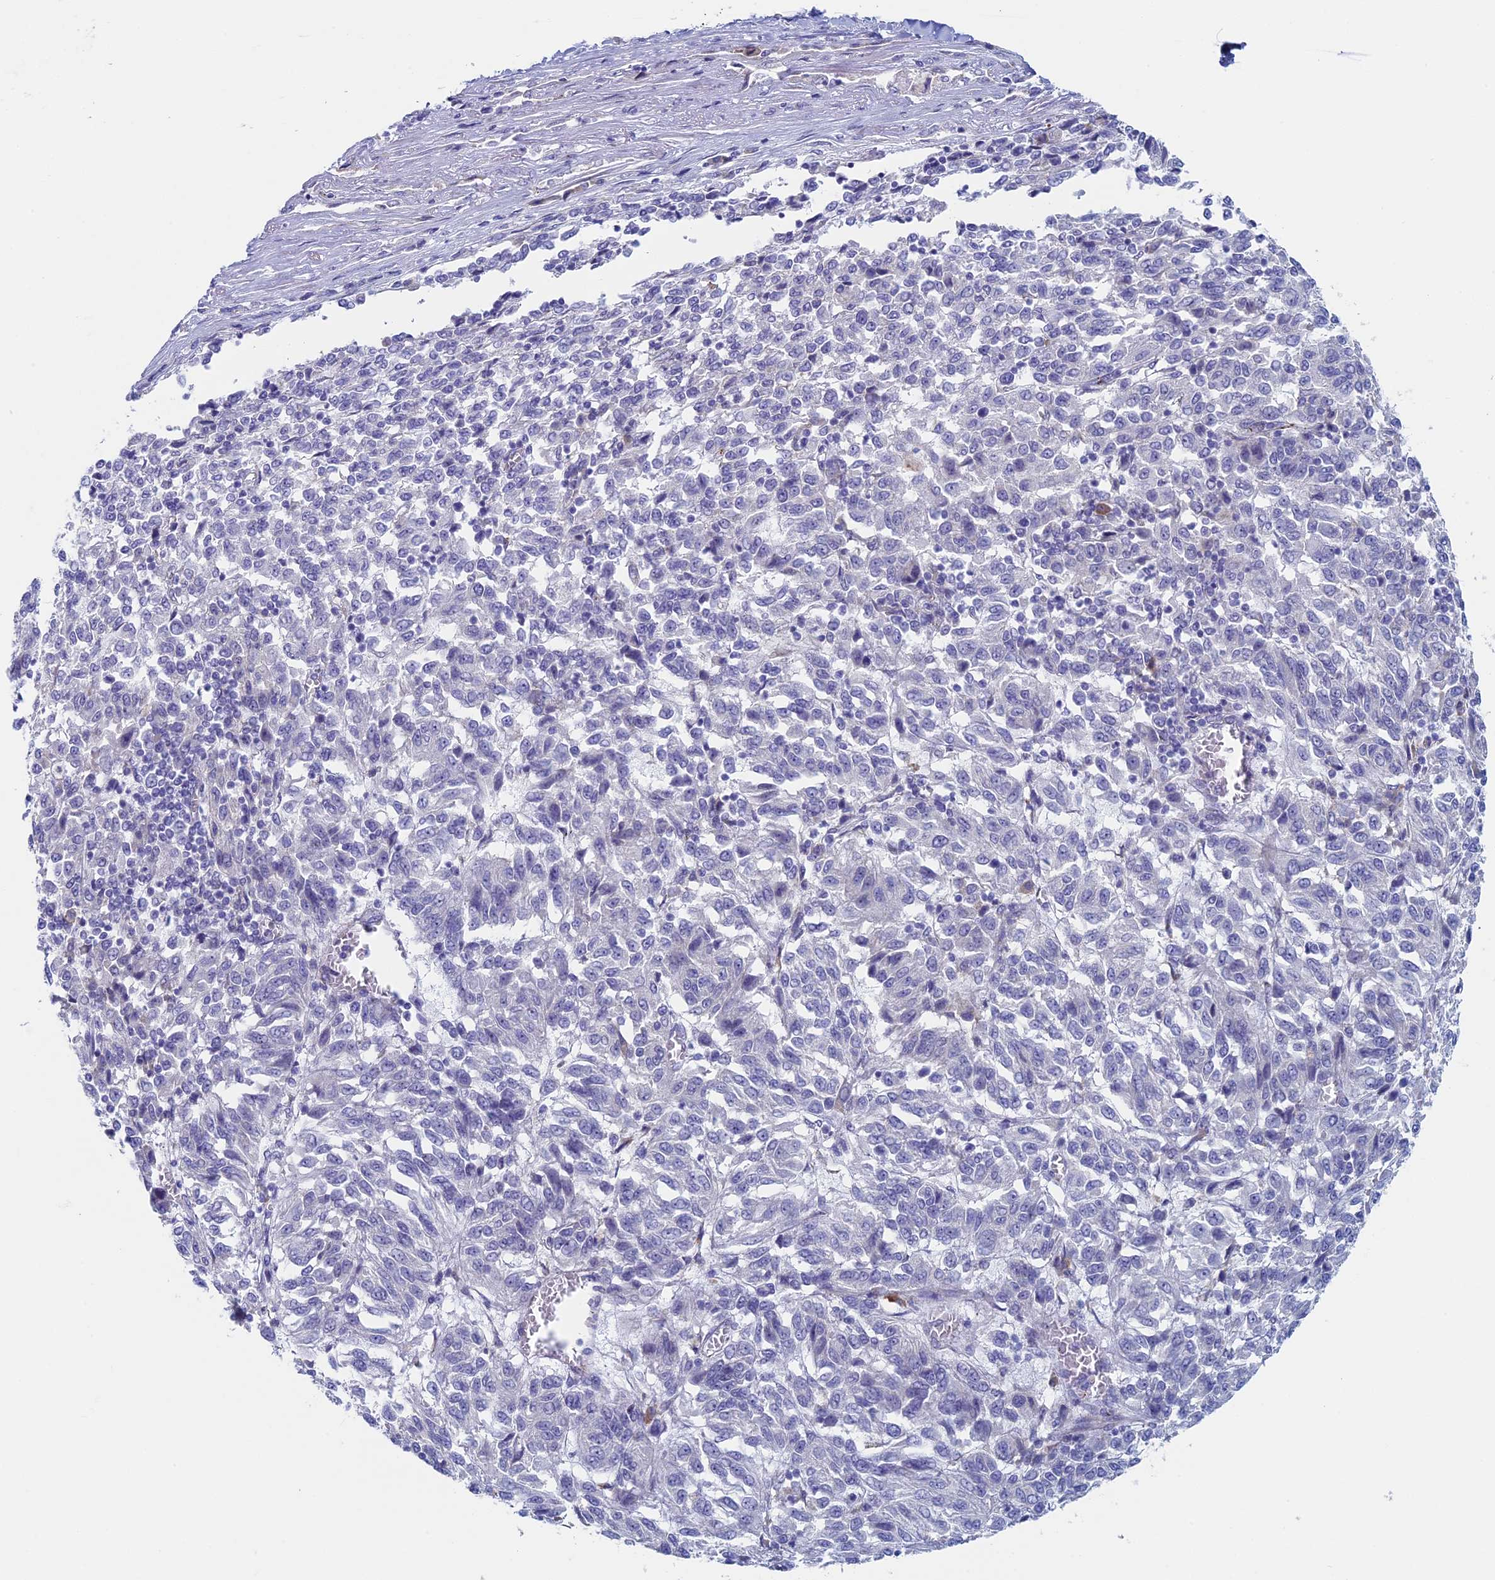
{"staining": {"intensity": "negative", "quantity": "none", "location": "none"}, "tissue": "melanoma", "cell_type": "Tumor cells", "image_type": "cancer", "snomed": [{"axis": "morphology", "description": "Malignant melanoma, Metastatic site"}, {"axis": "topography", "description": "Lung"}], "caption": "Protein analysis of malignant melanoma (metastatic site) demonstrates no significant staining in tumor cells.", "gene": "MAGEB6", "patient": {"sex": "male", "age": 64}}